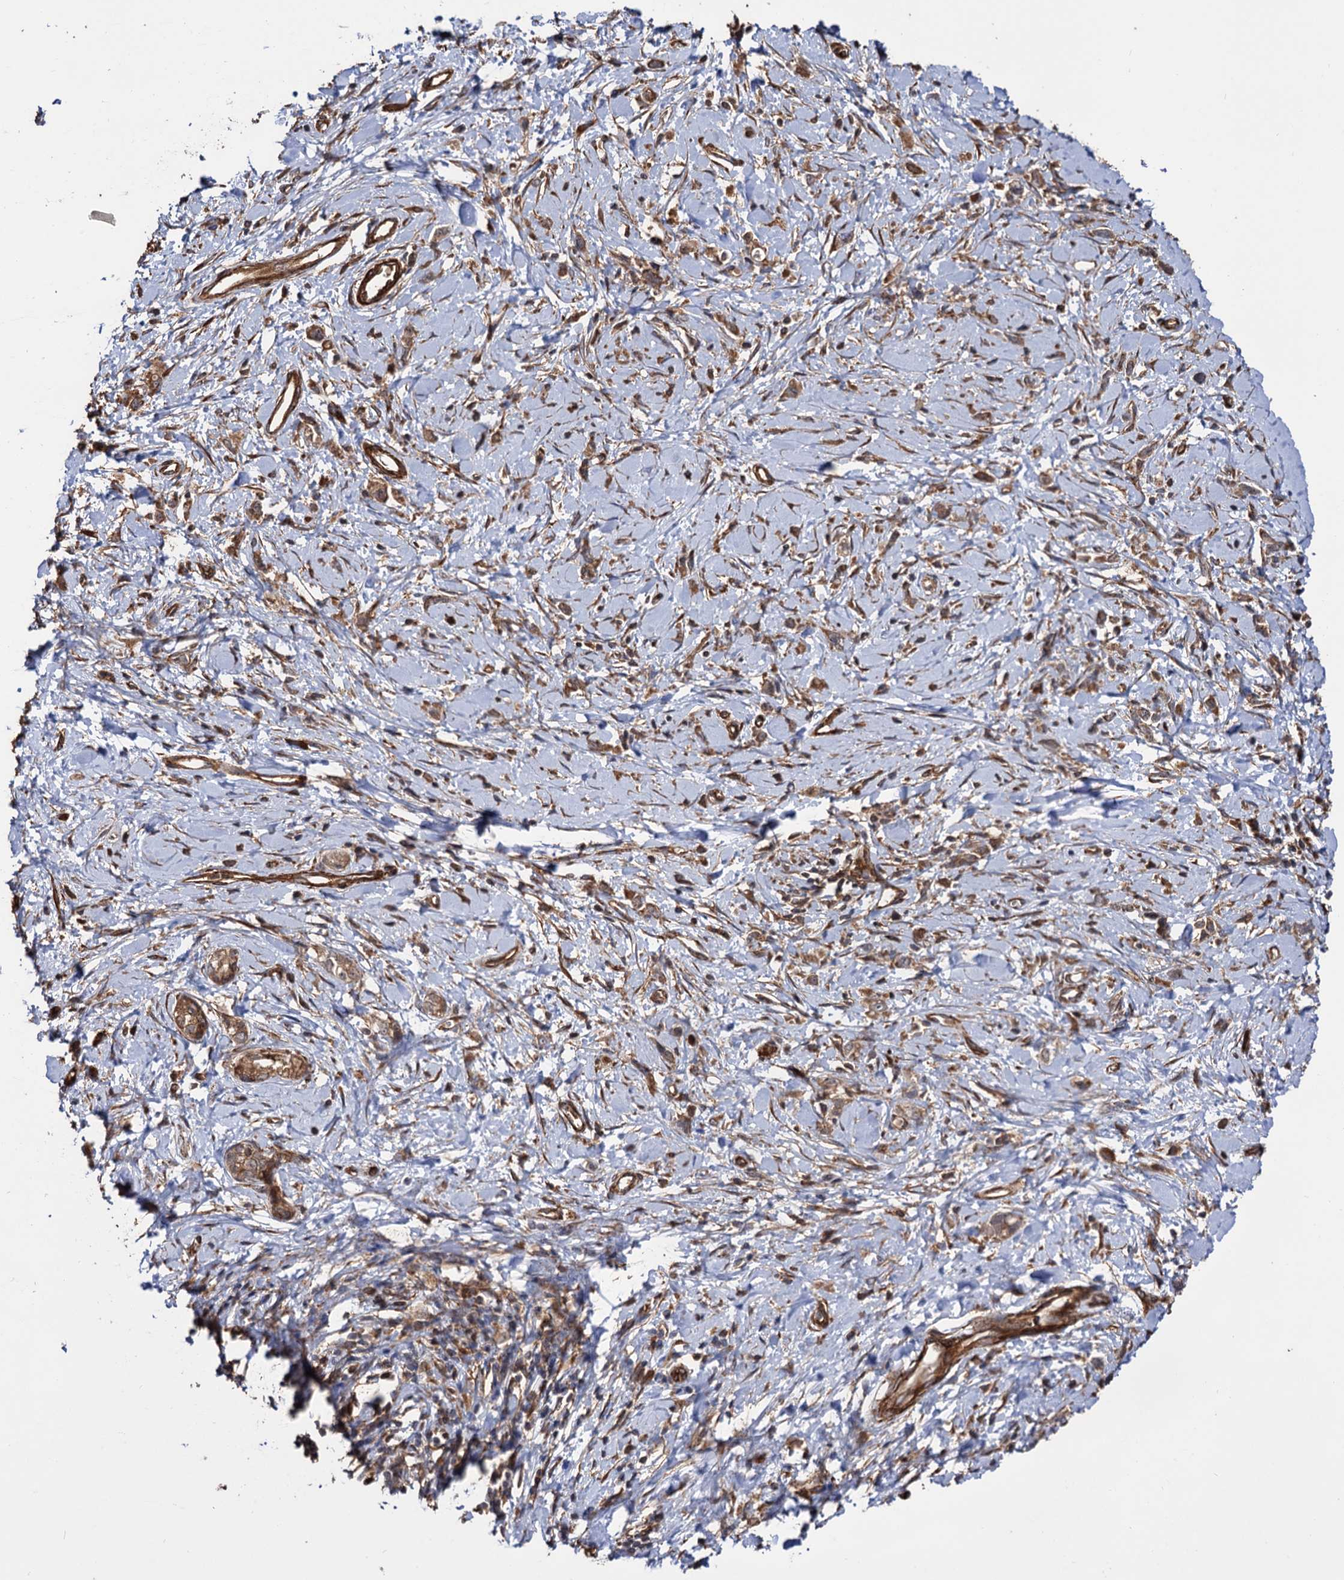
{"staining": {"intensity": "moderate", "quantity": ">75%", "location": "cytoplasmic/membranous"}, "tissue": "stomach cancer", "cell_type": "Tumor cells", "image_type": "cancer", "snomed": [{"axis": "morphology", "description": "Adenocarcinoma, NOS"}, {"axis": "topography", "description": "Stomach"}], "caption": "This is an image of immunohistochemistry (IHC) staining of stomach adenocarcinoma, which shows moderate positivity in the cytoplasmic/membranous of tumor cells.", "gene": "ATP8B4", "patient": {"sex": "female", "age": 76}}